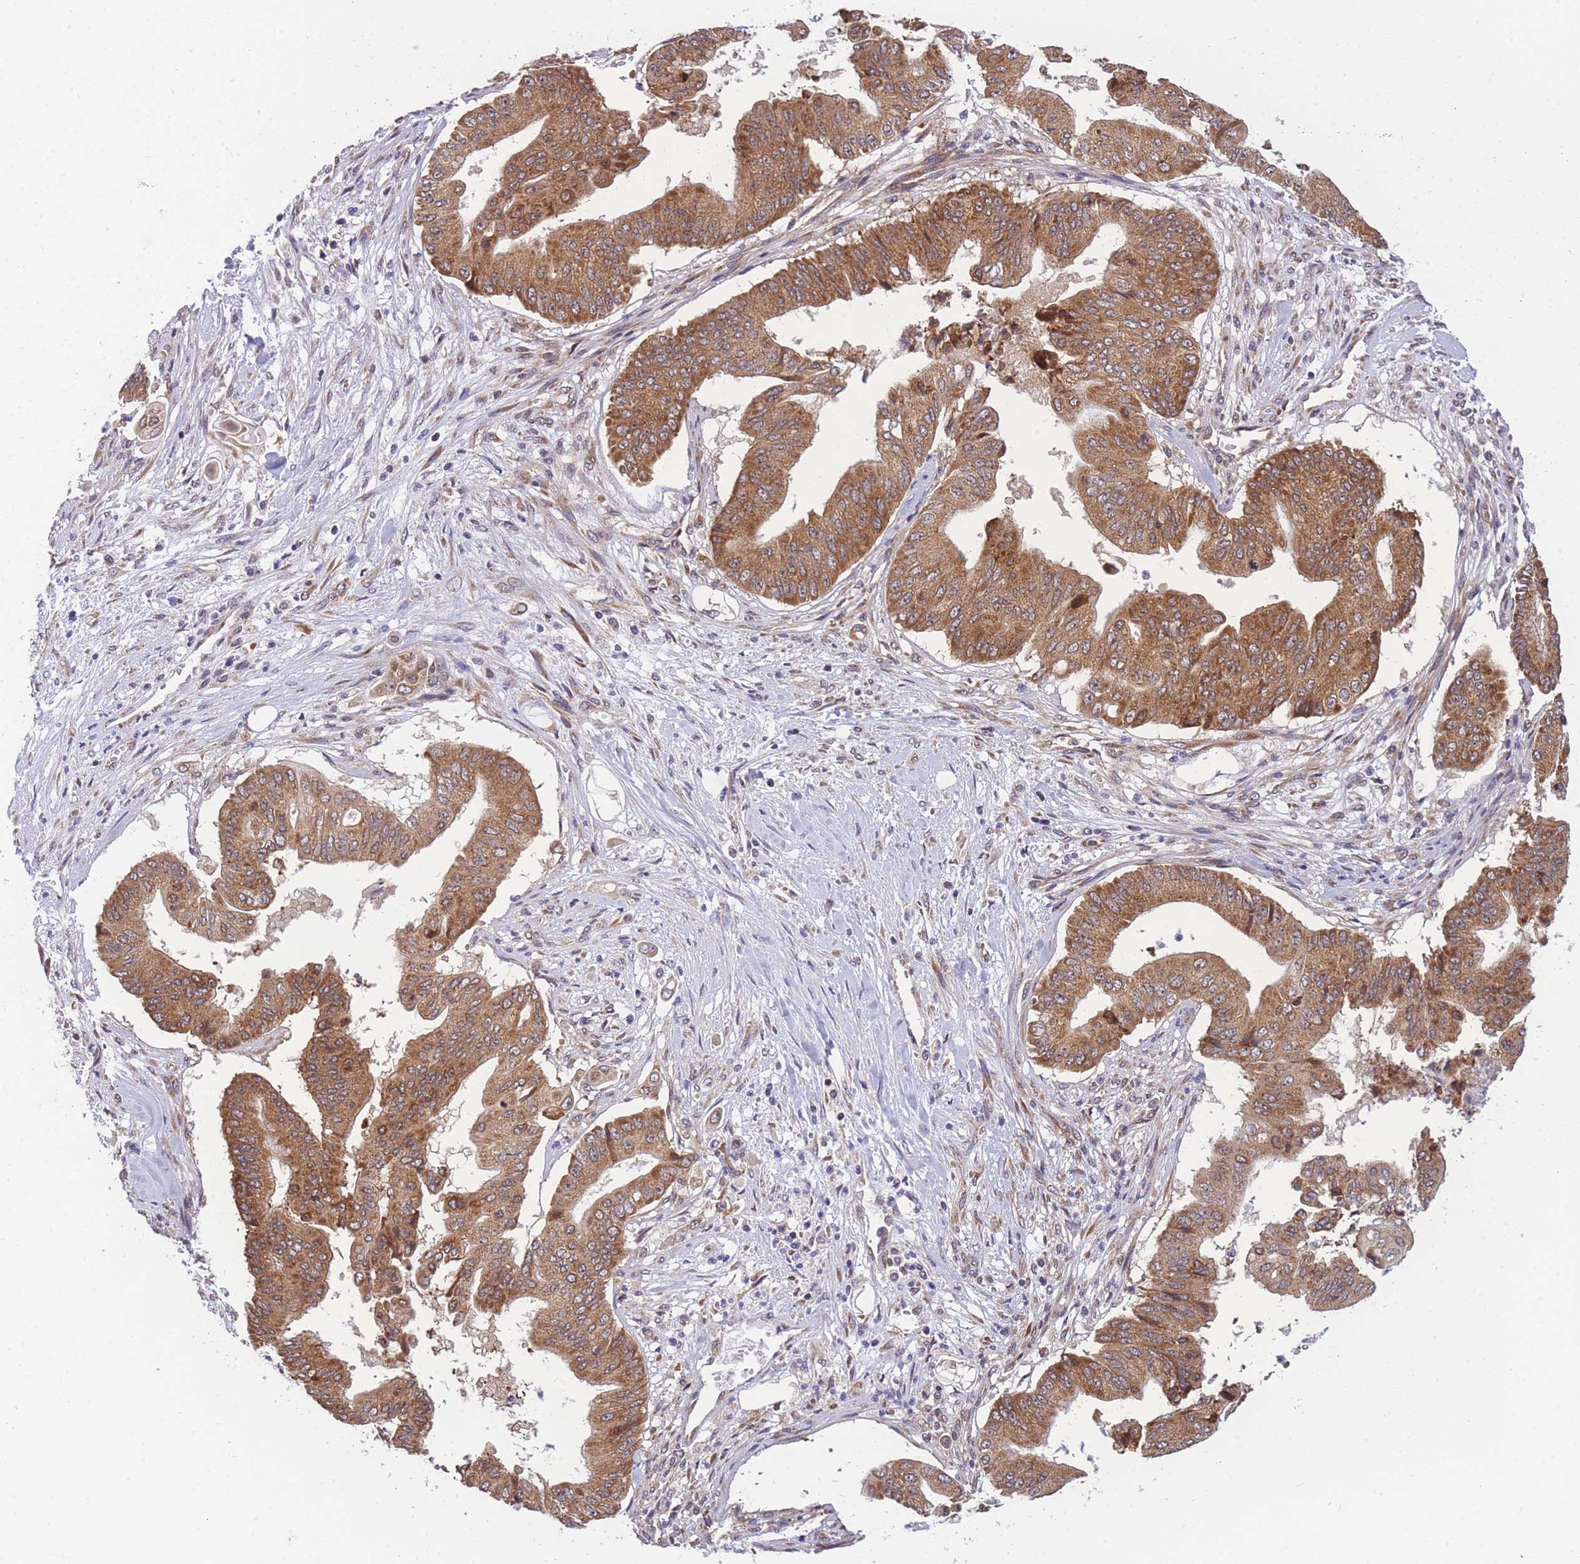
{"staining": {"intensity": "moderate", "quantity": ">75%", "location": "cytoplasmic/membranous"}, "tissue": "pancreatic cancer", "cell_type": "Tumor cells", "image_type": "cancer", "snomed": [{"axis": "morphology", "description": "Adenocarcinoma, NOS"}, {"axis": "topography", "description": "Pancreas"}], "caption": "DAB (3,3'-diaminobenzidine) immunohistochemical staining of pancreatic cancer exhibits moderate cytoplasmic/membranous protein staining in approximately >75% of tumor cells.", "gene": "MRPL23", "patient": {"sex": "female", "age": 77}}